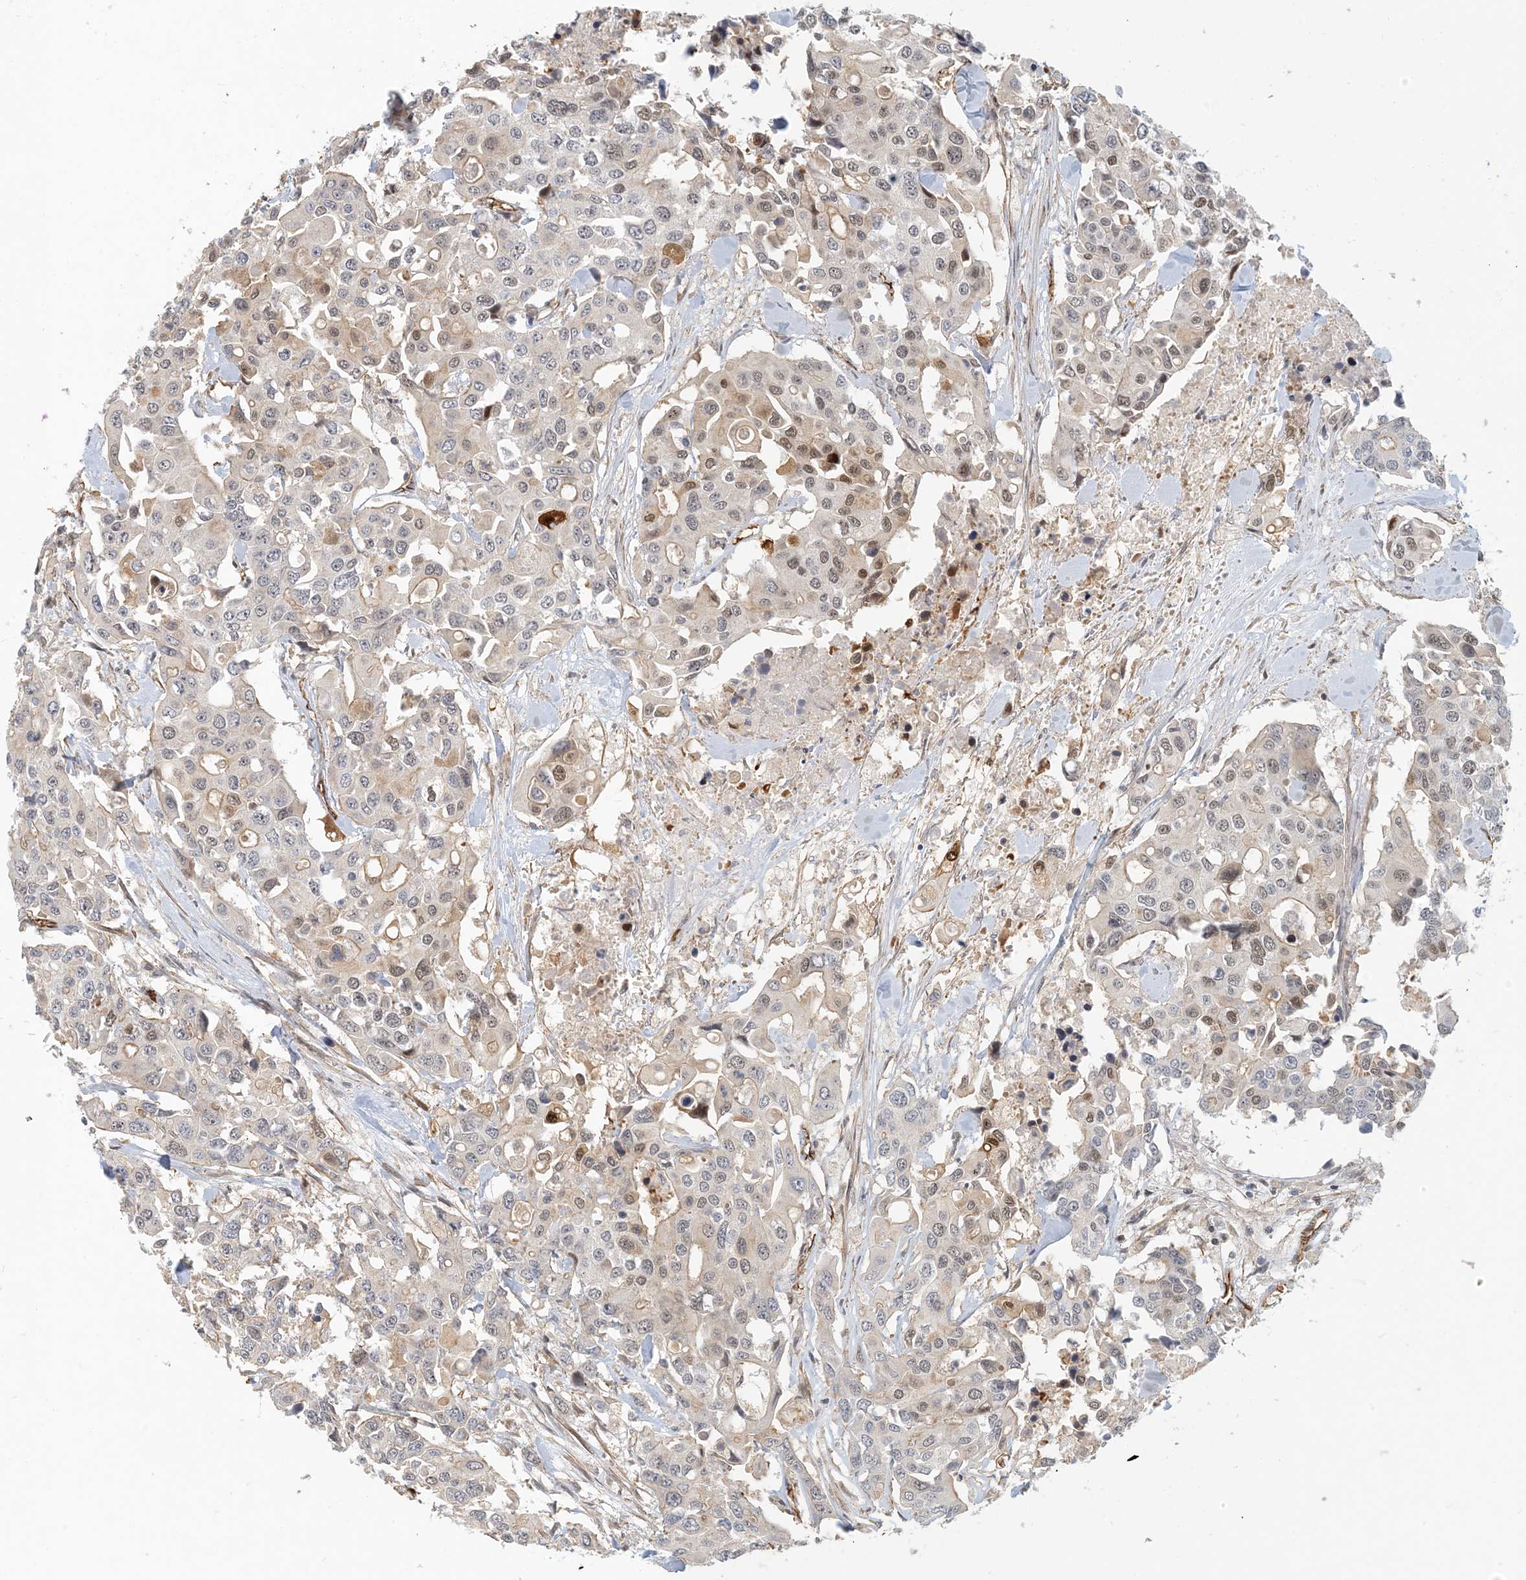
{"staining": {"intensity": "moderate", "quantity": "<25%", "location": "nuclear"}, "tissue": "colorectal cancer", "cell_type": "Tumor cells", "image_type": "cancer", "snomed": [{"axis": "morphology", "description": "Adenocarcinoma, NOS"}, {"axis": "topography", "description": "Colon"}], "caption": "Tumor cells show moderate nuclear staining in about <25% of cells in colorectal cancer (adenocarcinoma).", "gene": "MAPKBP1", "patient": {"sex": "male", "age": 77}}